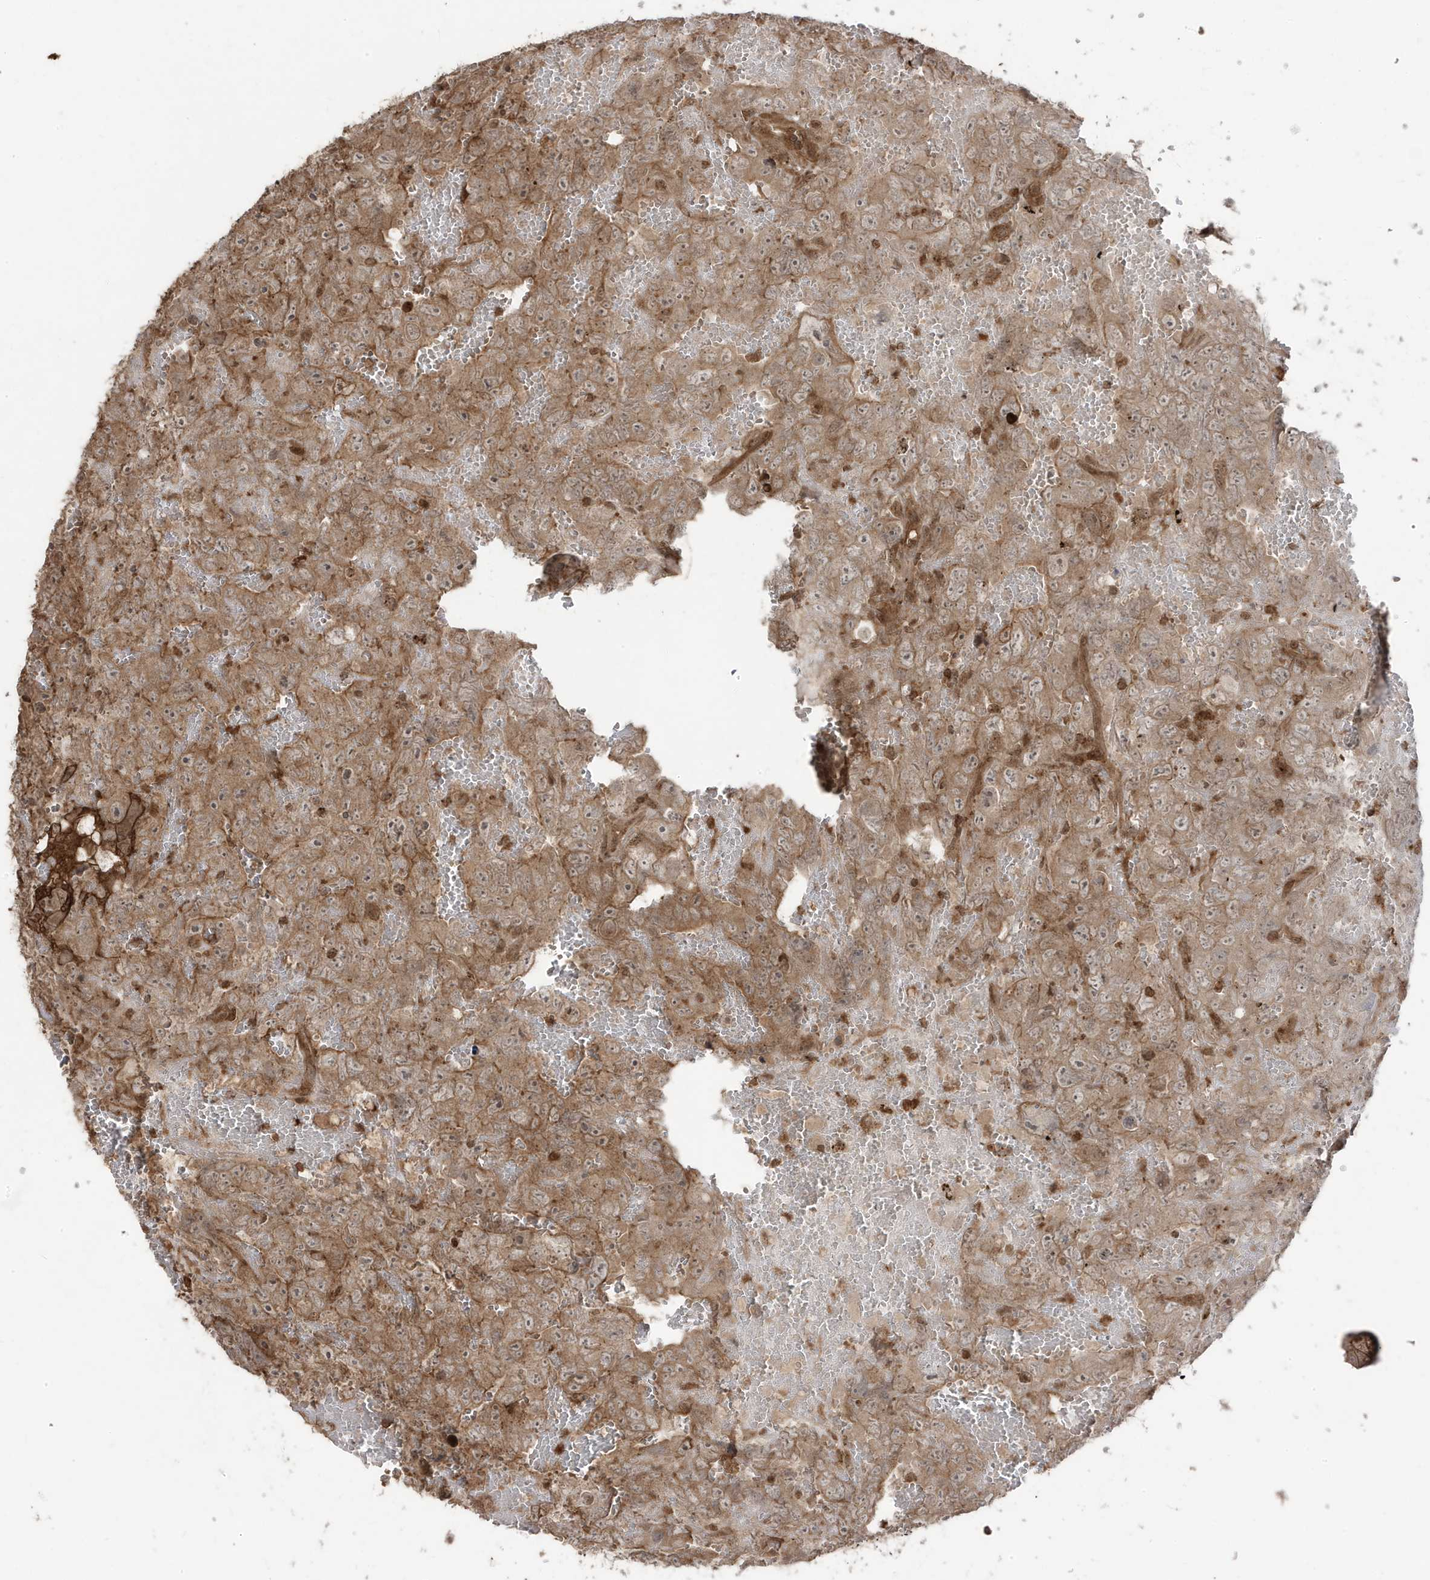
{"staining": {"intensity": "moderate", "quantity": ">75%", "location": "cytoplasmic/membranous"}, "tissue": "testis cancer", "cell_type": "Tumor cells", "image_type": "cancer", "snomed": [{"axis": "morphology", "description": "Carcinoma, Embryonal, NOS"}, {"axis": "topography", "description": "Testis"}], "caption": "IHC of human embryonal carcinoma (testis) exhibits medium levels of moderate cytoplasmic/membranous positivity in about >75% of tumor cells.", "gene": "ASAP1", "patient": {"sex": "male", "age": 45}}